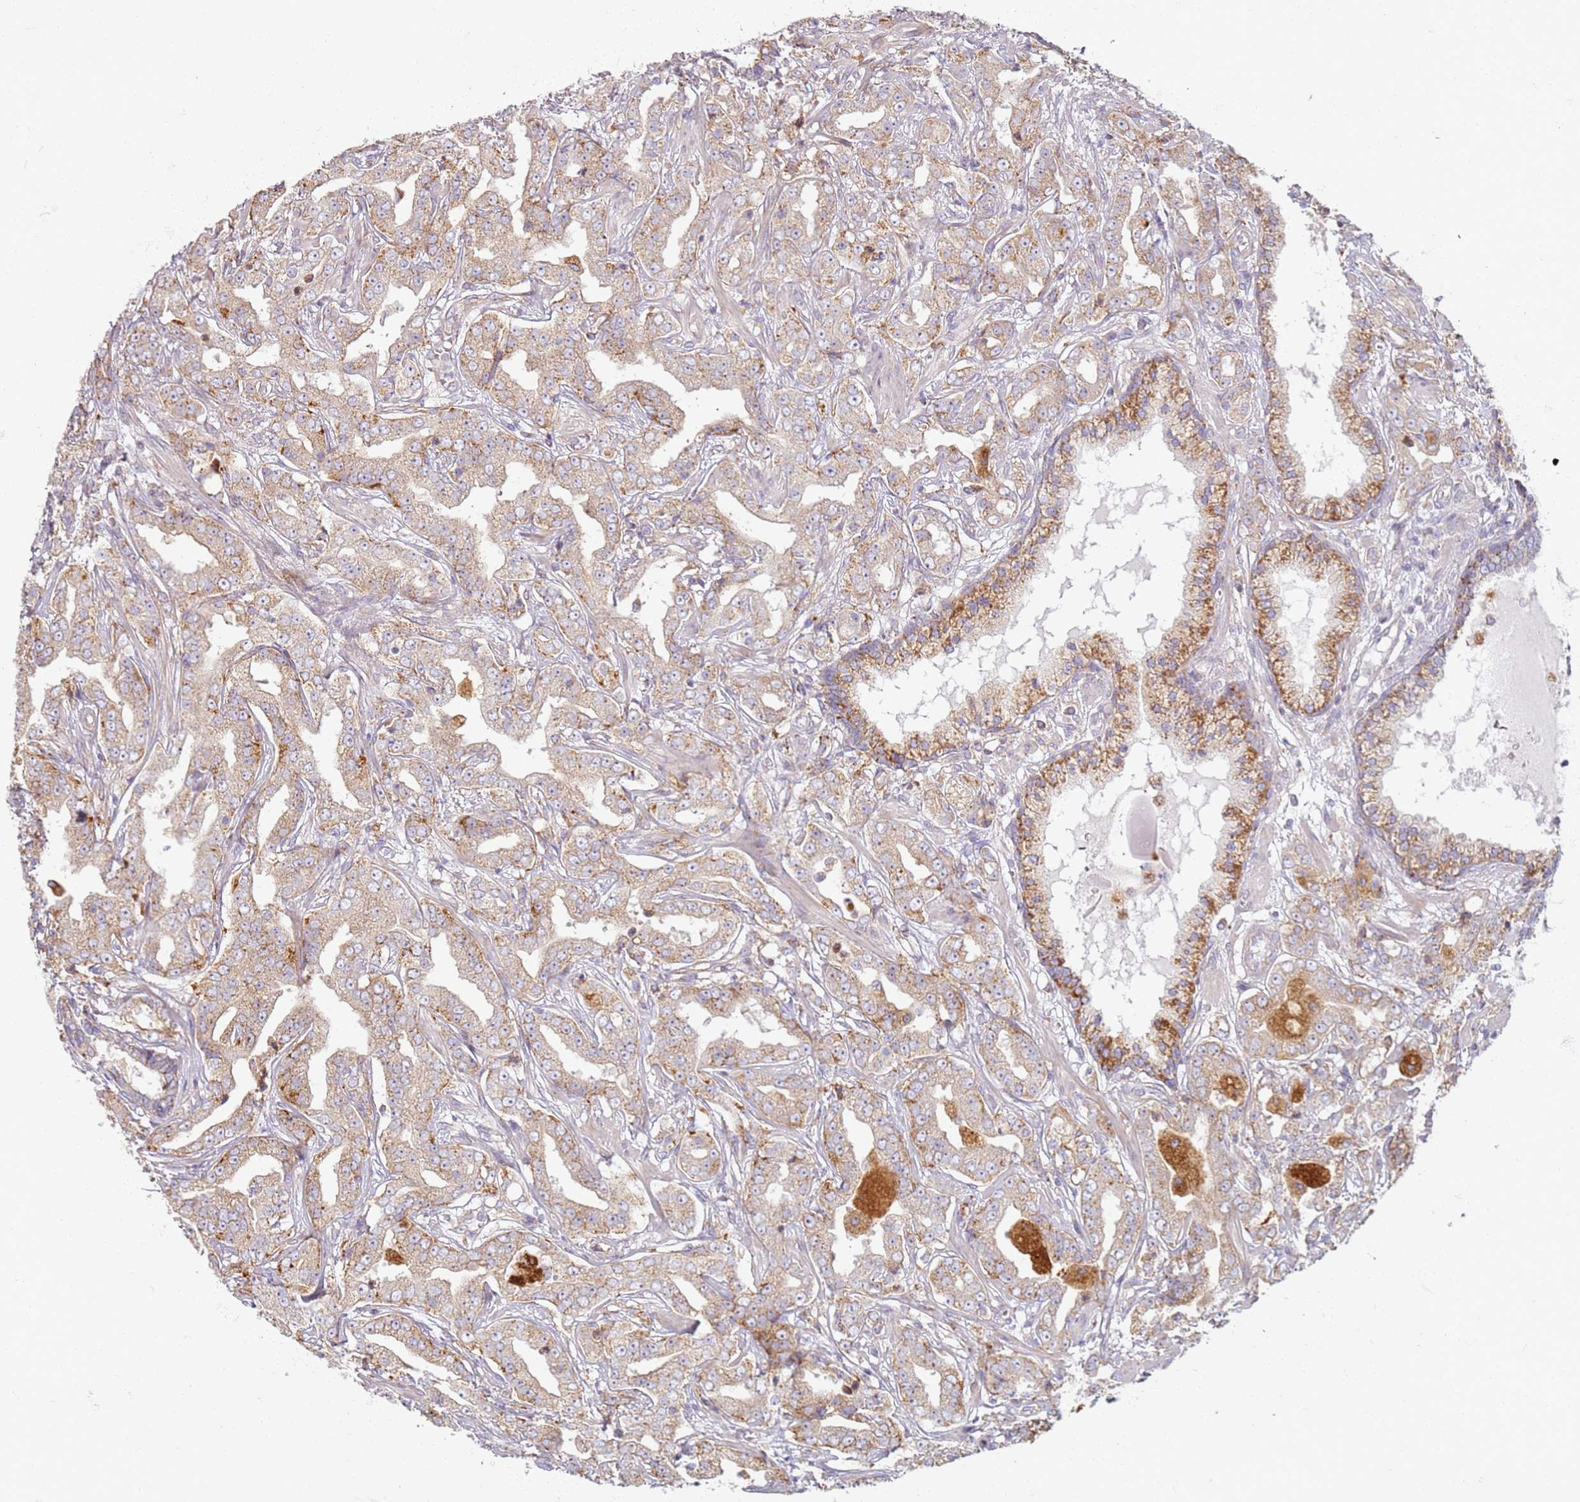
{"staining": {"intensity": "weak", "quantity": ">75%", "location": "cytoplasmic/membranous"}, "tissue": "prostate cancer", "cell_type": "Tumor cells", "image_type": "cancer", "snomed": [{"axis": "morphology", "description": "Adenocarcinoma, High grade"}, {"axis": "topography", "description": "Prostate"}], "caption": "This photomicrograph displays prostate cancer (adenocarcinoma (high-grade)) stained with immunohistochemistry (IHC) to label a protein in brown. The cytoplasmic/membranous of tumor cells show weak positivity for the protein. Nuclei are counter-stained blue.", "gene": "PROKR2", "patient": {"sex": "male", "age": 63}}